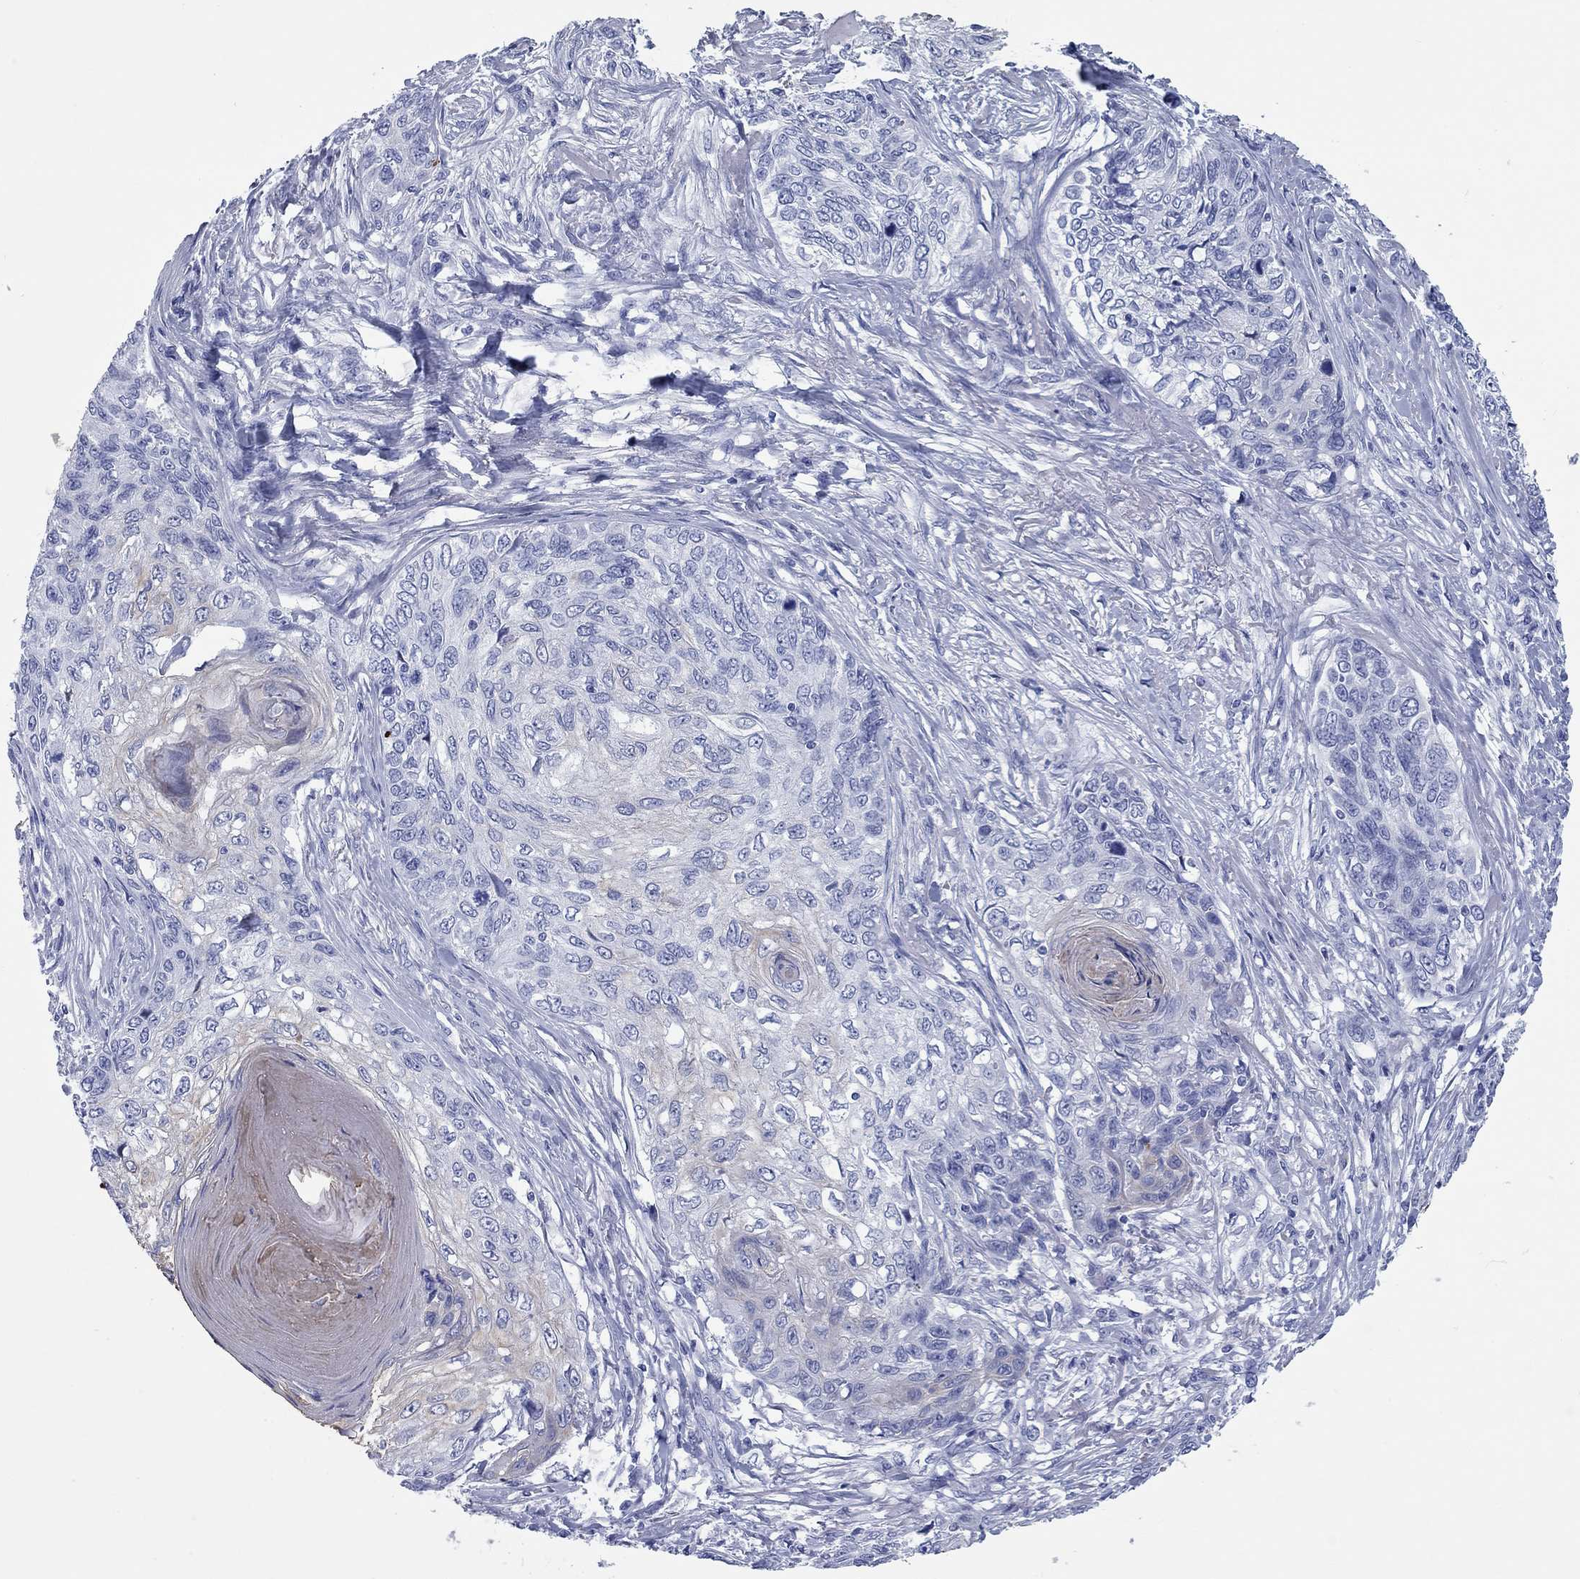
{"staining": {"intensity": "weak", "quantity": "<25%", "location": "cytoplasmic/membranous"}, "tissue": "skin cancer", "cell_type": "Tumor cells", "image_type": "cancer", "snomed": [{"axis": "morphology", "description": "Squamous cell carcinoma, NOS"}, {"axis": "topography", "description": "Skin"}], "caption": "The histopathology image displays no significant staining in tumor cells of skin squamous cell carcinoma.", "gene": "CCNA1", "patient": {"sex": "male", "age": 92}}